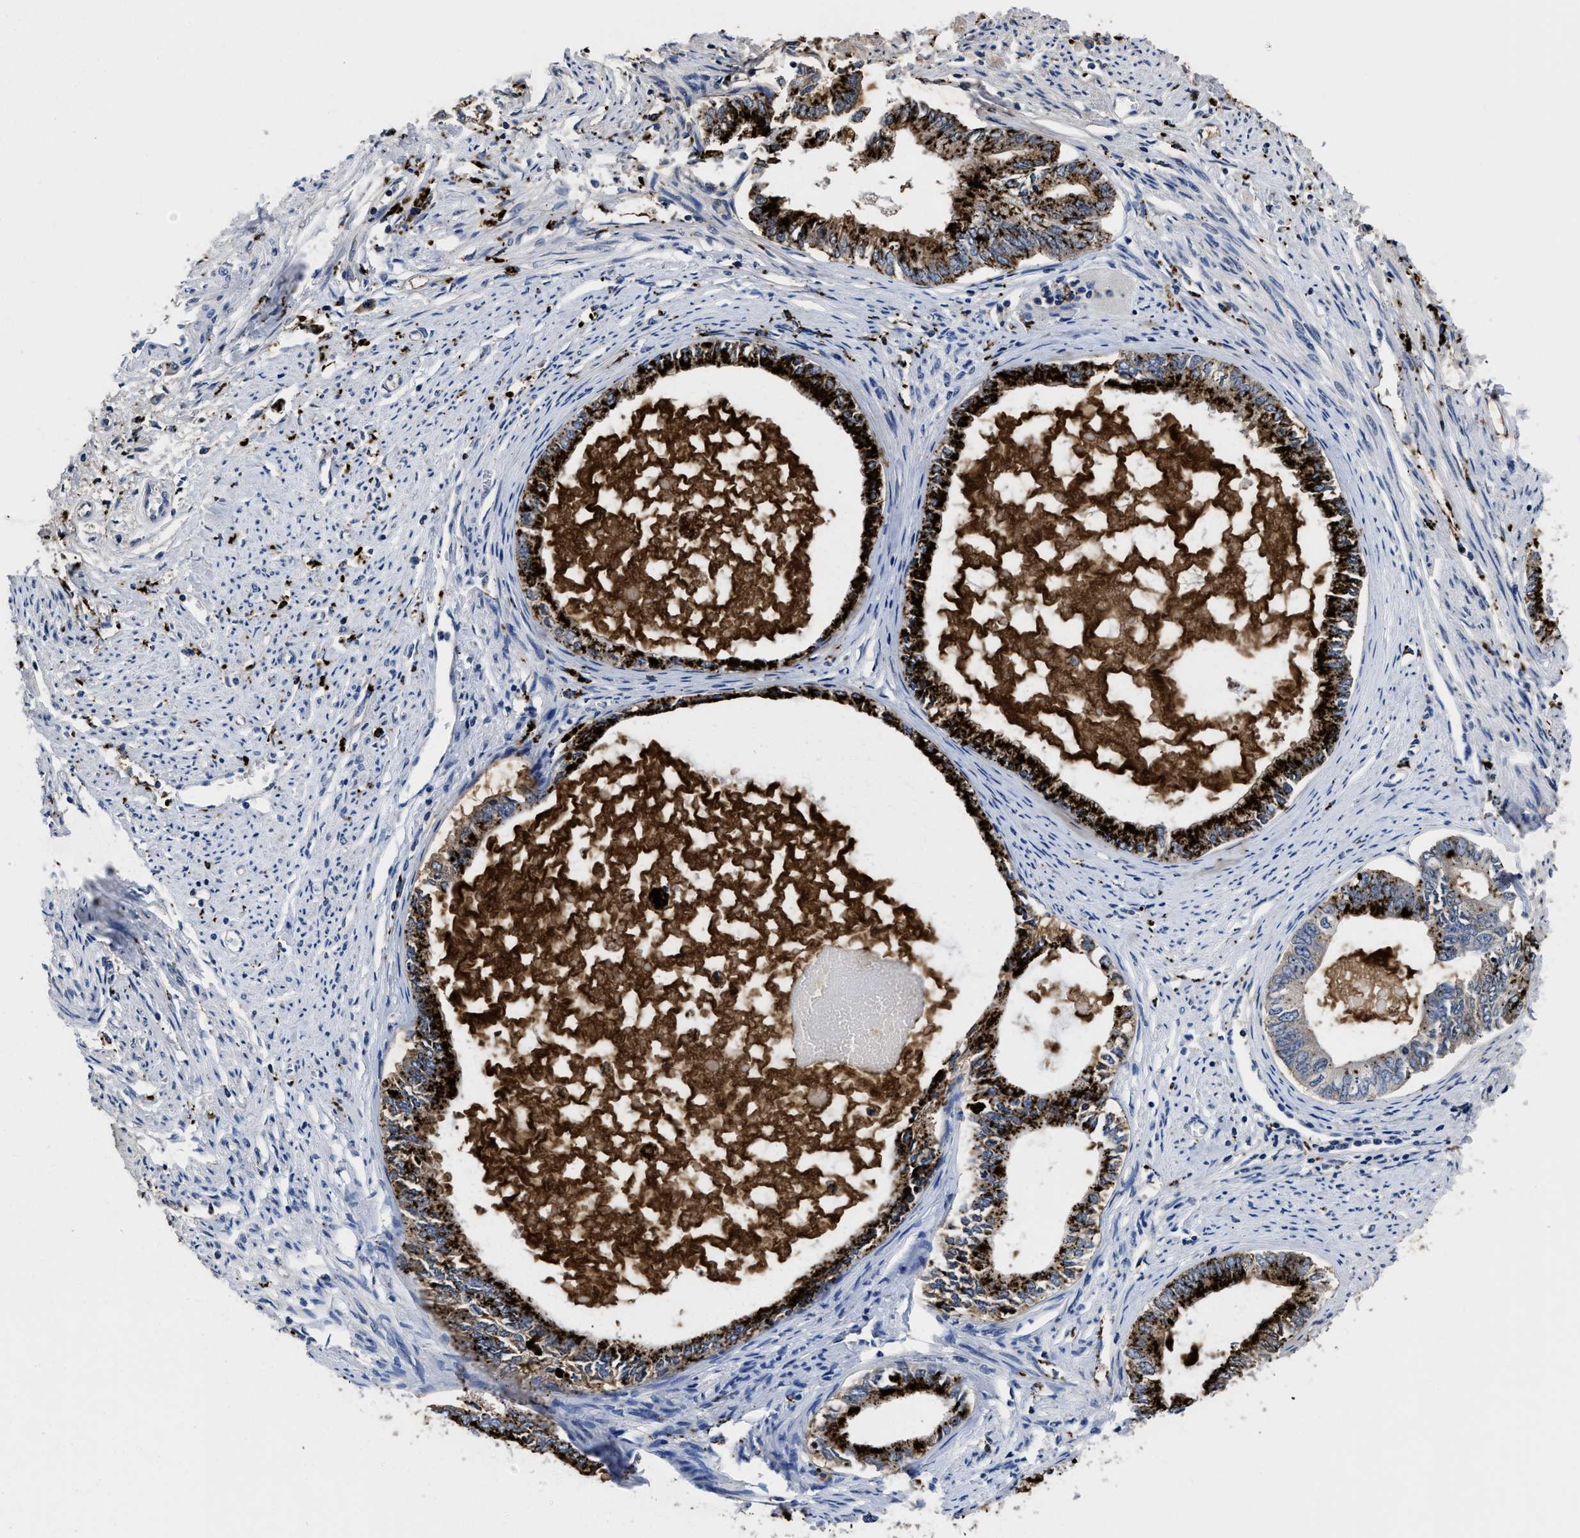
{"staining": {"intensity": "strong", "quantity": ">75%", "location": "cytoplasmic/membranous"}, "tissue": "endometrial cancer", "cell_type": "Tumor cells", "image_type": "cancer", "snomed": [{"axis": "morphology", "description": "Adenocarcinoma, NOS"}, {"axis": "topography", "description": "Endometrium"}], "caption": "A brown stain labels strong cytoplasmic/membranous positivity of a protein in human adenocarcinoma (endometrial) tumor cells.", "gene": "YARS1", "patient": {"sex": "female", "age": 86}}